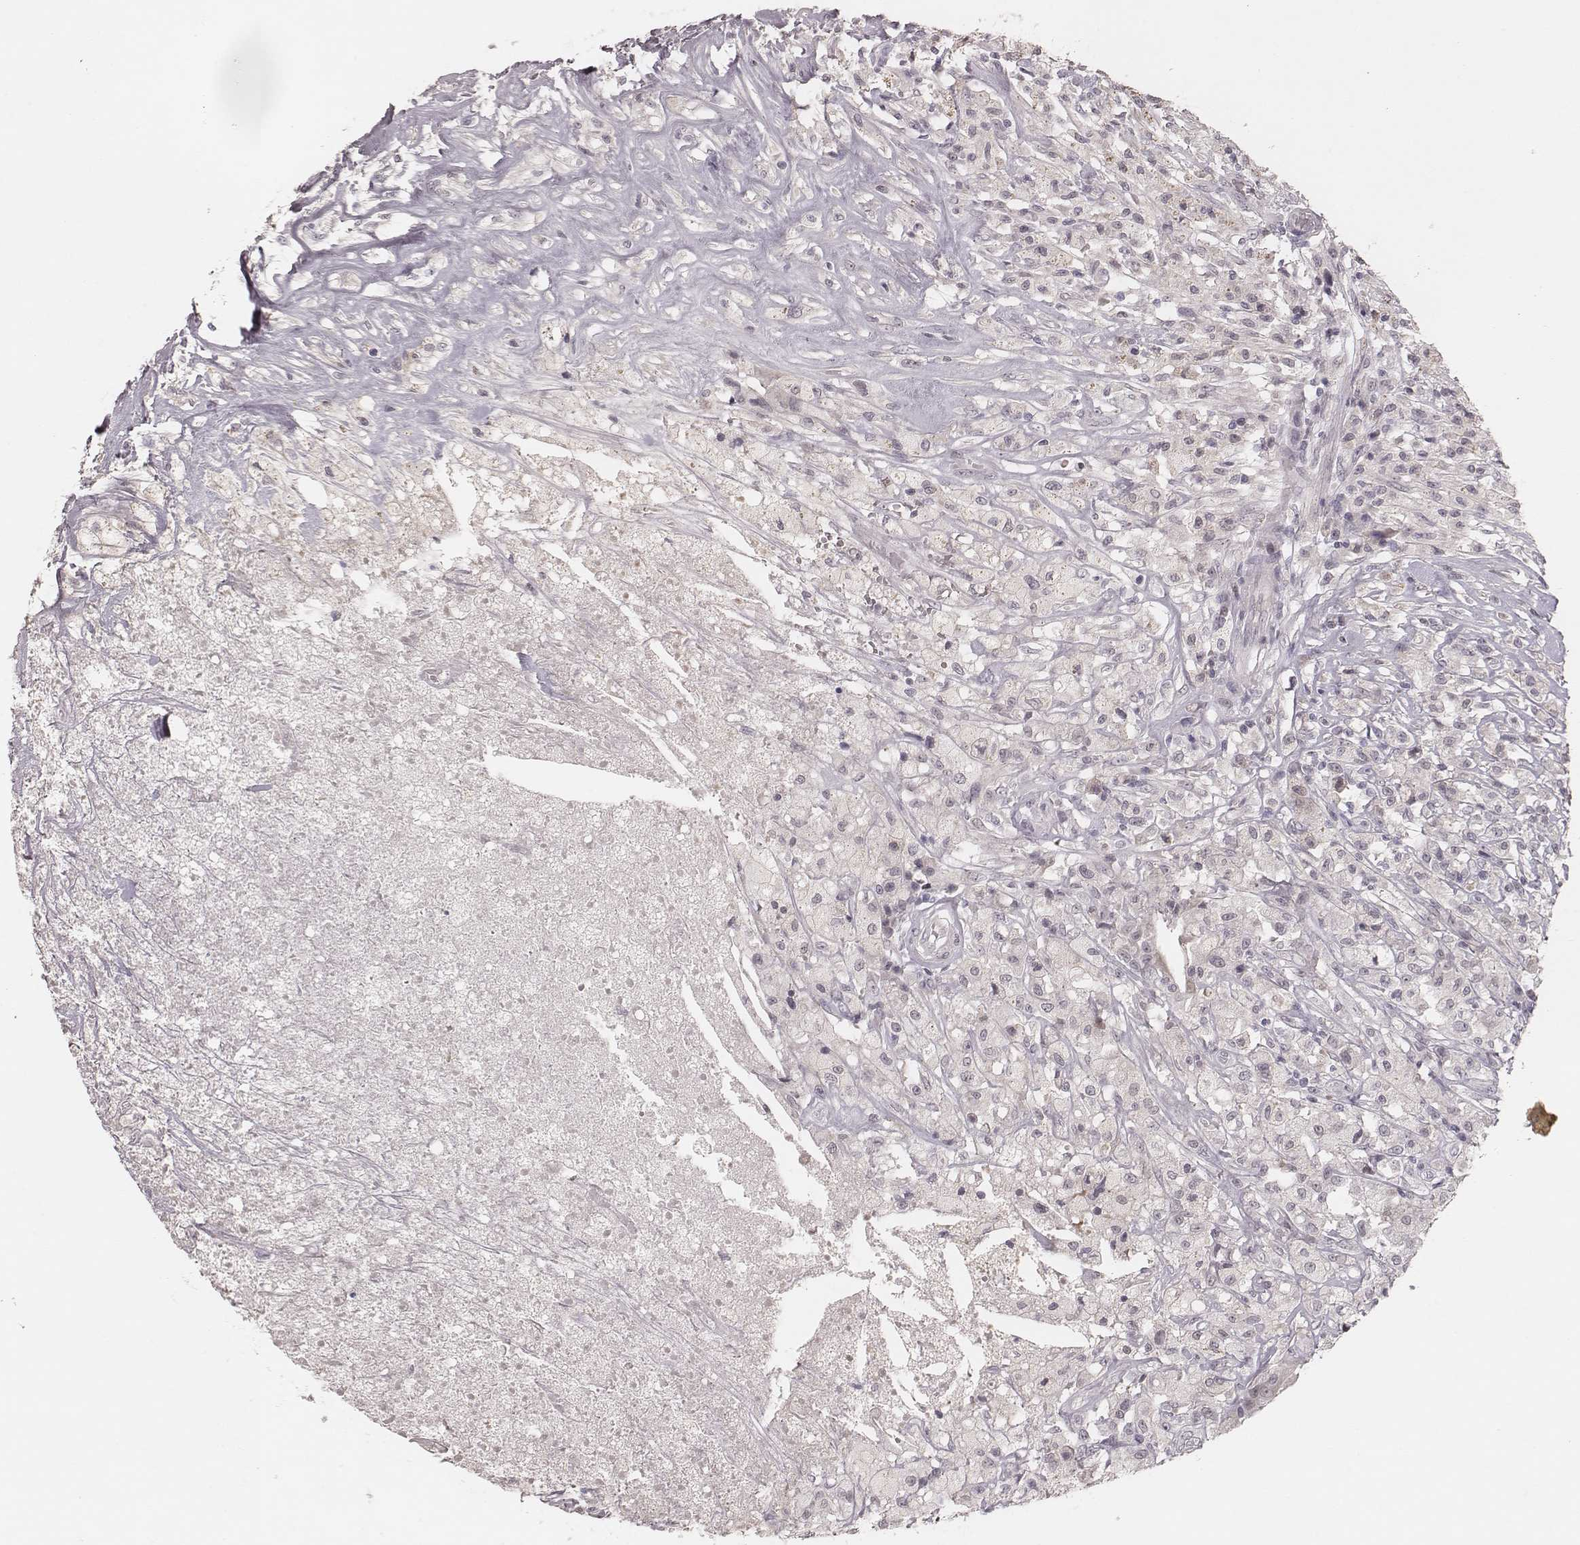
{"staining": {"intensity": "negative", "quantity": "none", "location": "none"}, "tissue": "testis cancer", "cell_type": "Tumor cells", "image_type": "cancer", "snomed": [{"axis": "morphology", "description": "Necrosis, NOS"}, {"axis": "morphology", "description": "Carcinoma, Embryonal, NOS"}, {"axis": "topography", "description": "Testis"}], "caption": "Immunohistochemistry (IHC) image of testis cancer stained for a protein (brown), which displays no positivity in tumor cells. (Stains: DAB (3,3'-diaminobenzidine) IHC with hematoxylin counter stain, Microscopy: brightfield microscopy at high magnification).", "gene": "FAM13B", "patient": {"sex": "male", "age": 19}}